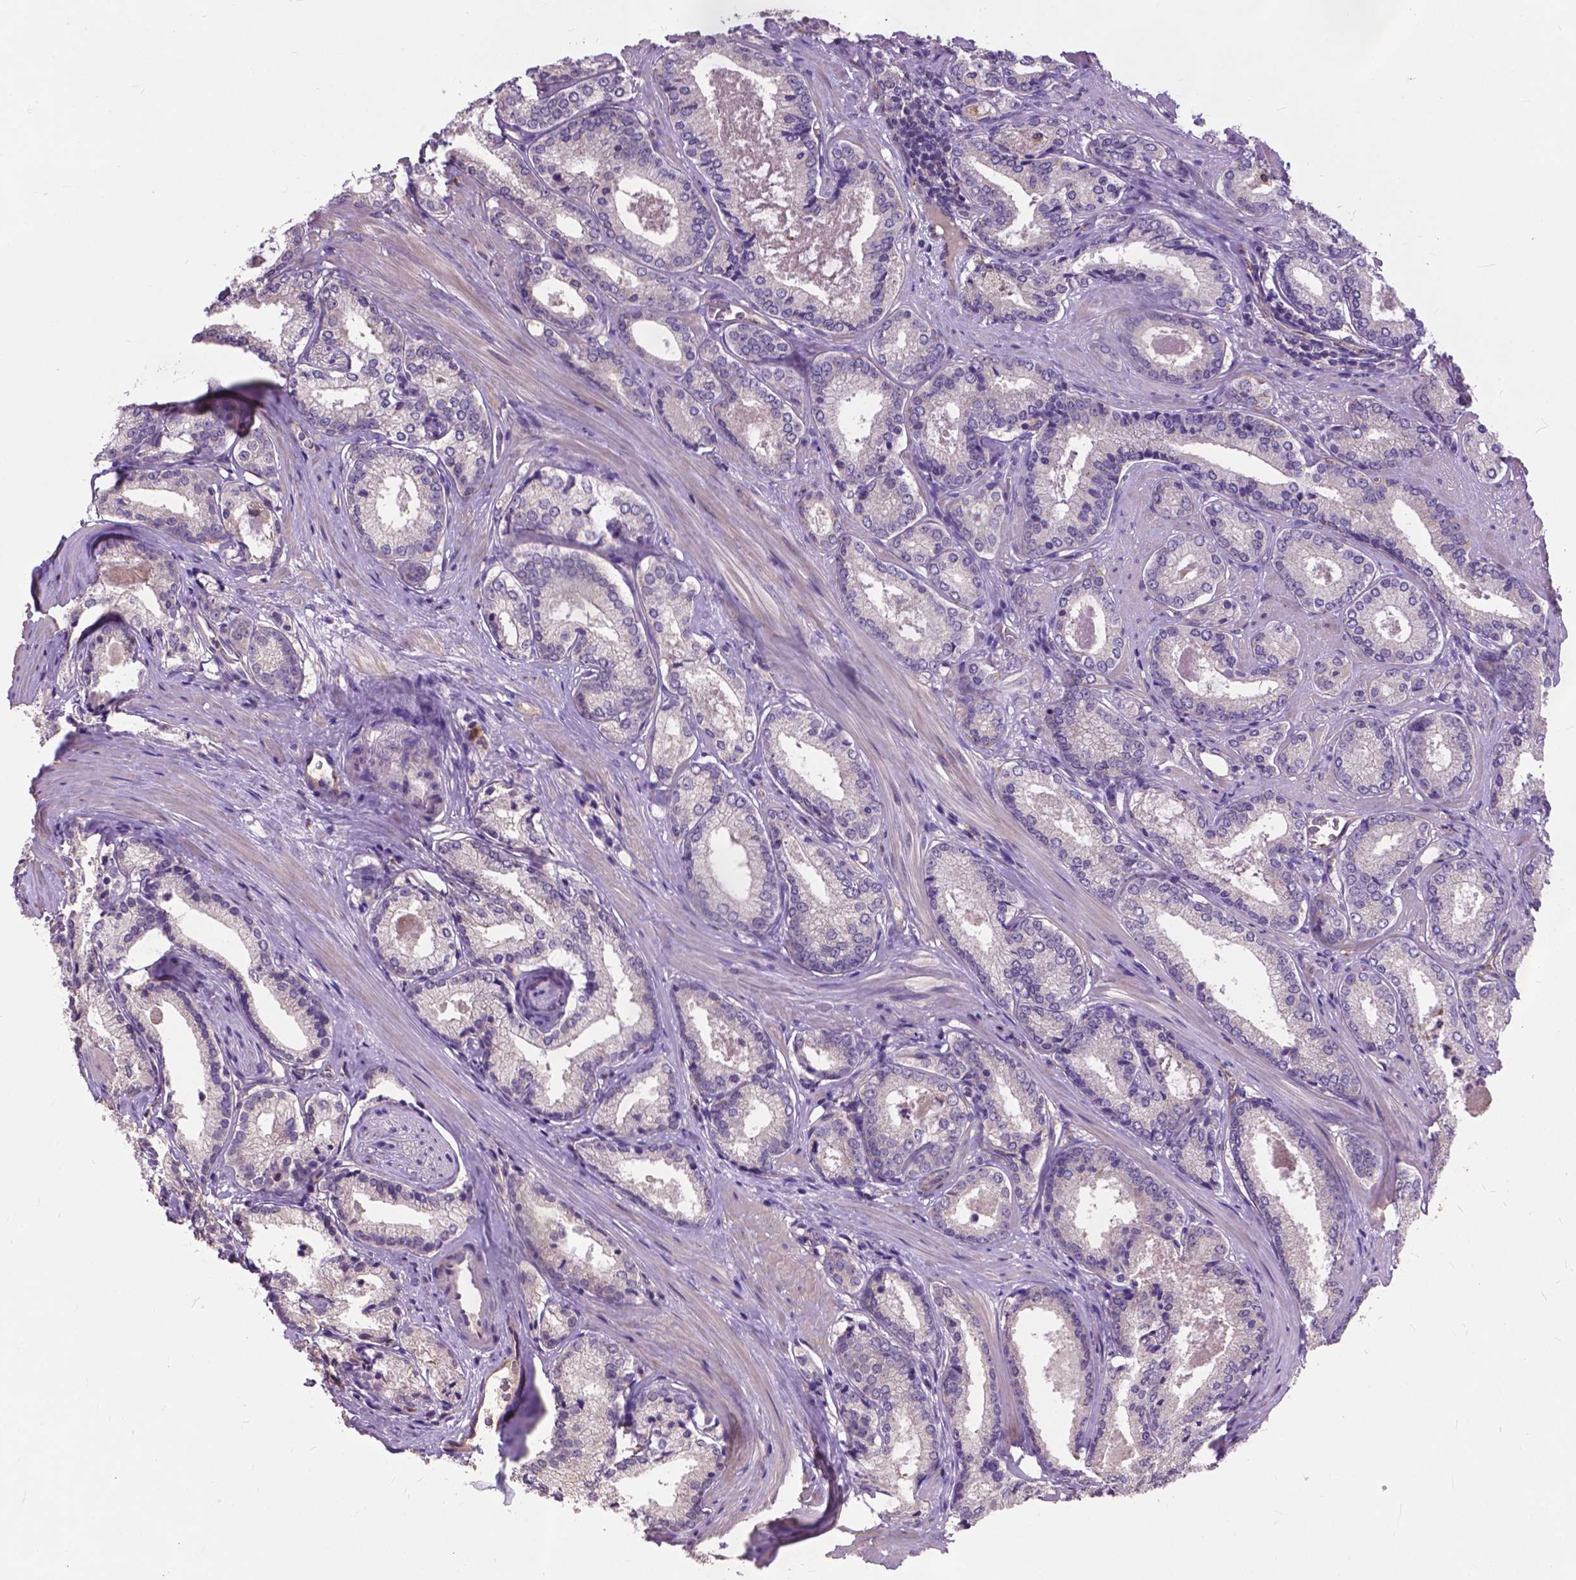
{"staining": {"intensity": "negative", "quantity": "none", "location": "none"}, "tissue": "prostate cancer", "cell_type": "Tumor cells", "image_type": "cancer", "snomed": [{"axis": "morphology", "description": "Adenocarcinoma, Low grade"}, {"axis": "topography", "description": "Prostate"}], "caption": "This histopathology image is of low-grade adenocarcinoma (prostate) stained with IHC to label a protein in brown with the nuclei are counter-stained blue. There is no positivity in tumor cells.", "gene": "ZNF337", "patient": {"sex": "male", "age": 56}}